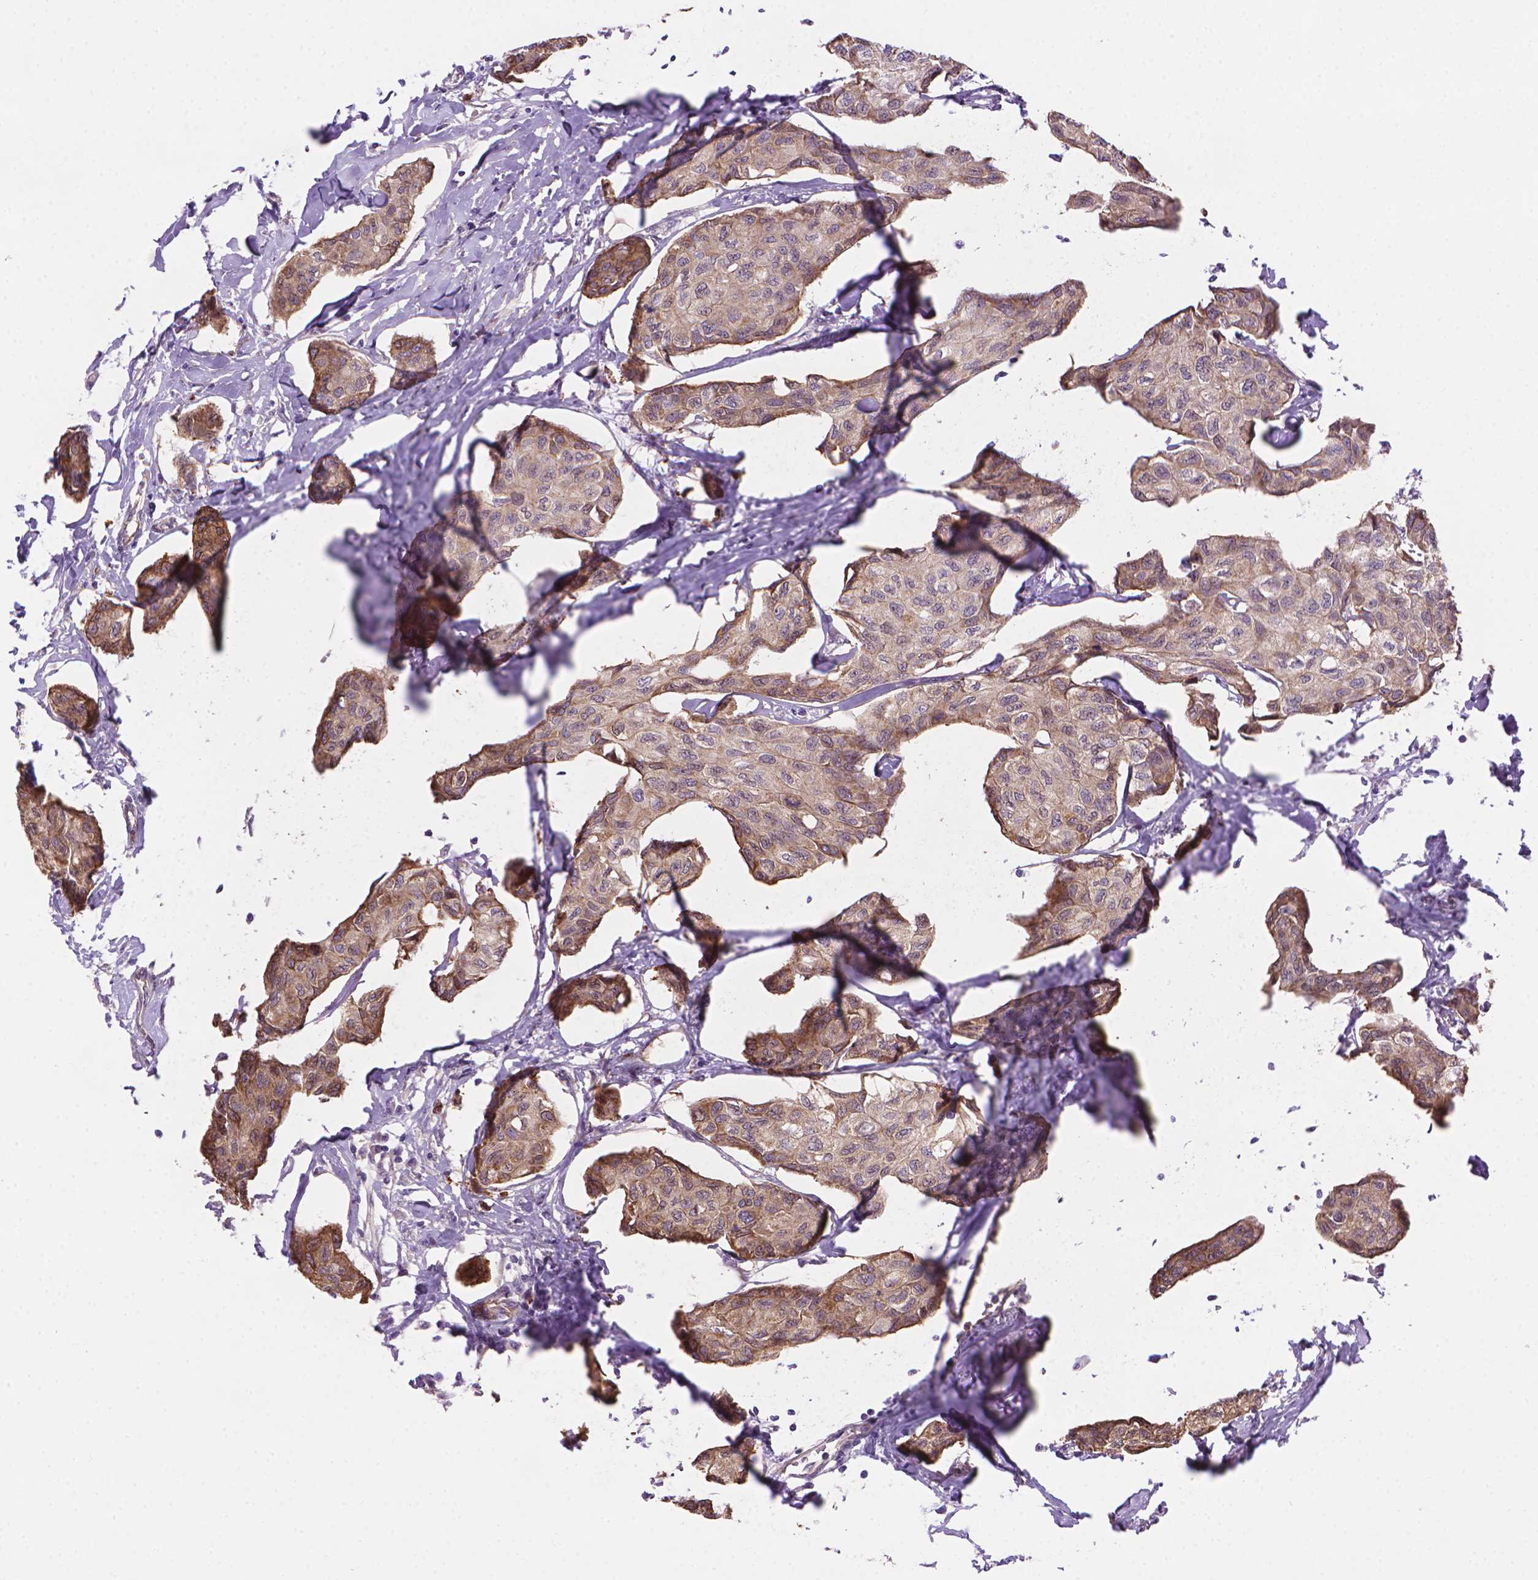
{"staining": {"intensity": "weak", "quantity": ">75%", "location": "cytoplasmic/membranous"}, "tissue": "breast cancer", "cell_type": "Tumor cells", "image_type": "cancer", "snomed": [{"axis": "morphology", "description": "Duct carcinoma"}, {"axis": "topography", "description": "Breast"}], "caption": "Tumor cells reveal weak cytoplasmic/membranous positivity in about >75% of cells in invasive ductal carcinoma (breast).", "gene": "AMMECR1", "patient": {"sex": "female", "age": 80}}